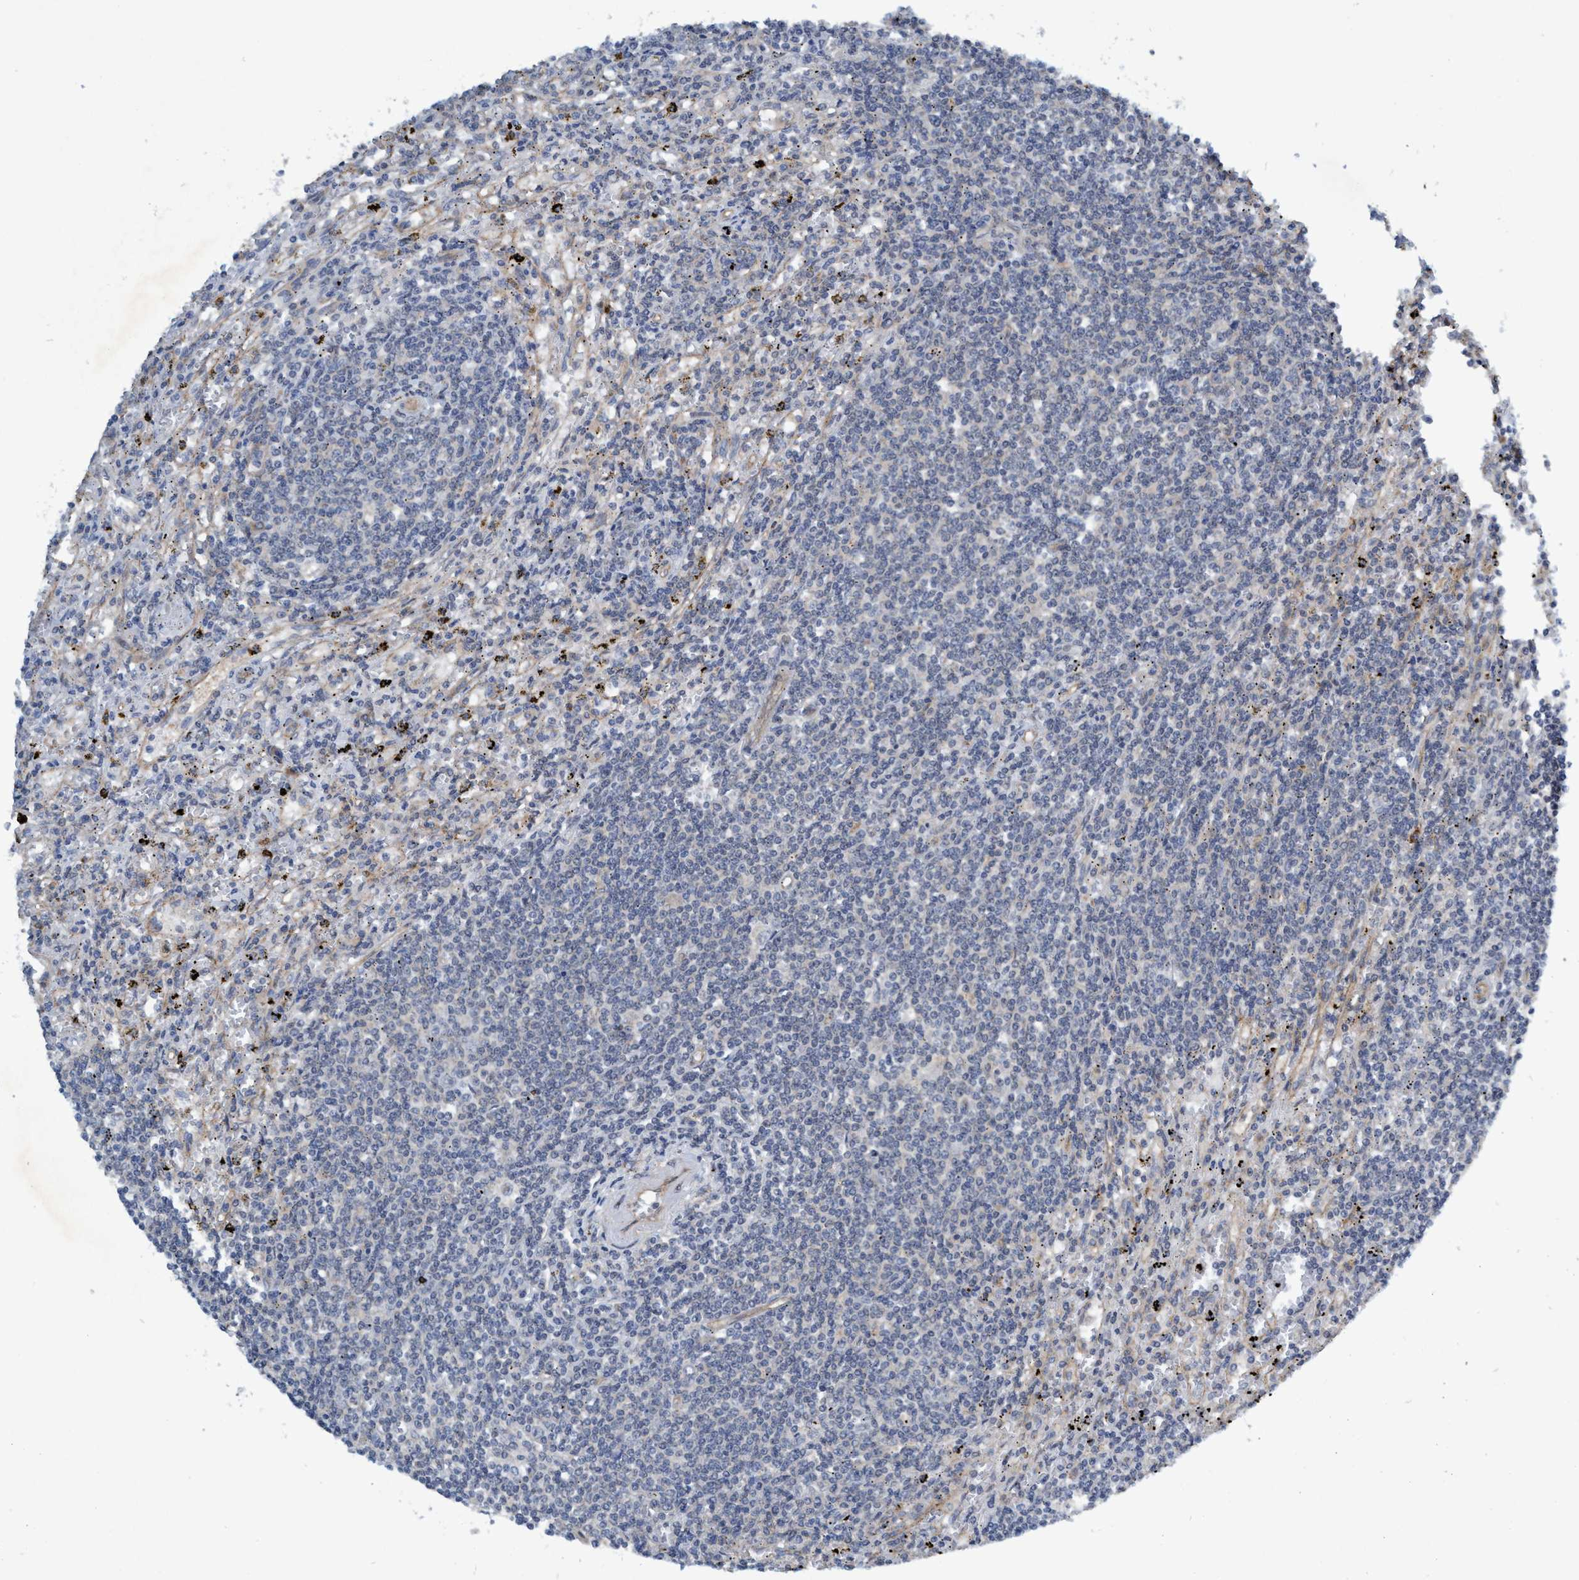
{"staining": {"intensity": "negative", "quantity": "none", "location": "none"}, "tissue": "lymphoma", "cell_type": "Tumor cells", "image_type": "cancer", "snomed": [{"axis": "morphology", "description": "Malignant lymphoma, non-Hodgkin's type, Low grade"}, {"axis": "topography", "description": "Spleen"}], "caption": "Histopathology image shows no significant protein staining in tumor cells of low-grade malignant lymphoma, non-Hodgkin's type. Nuclei are stained in blue.", "gene": "TRIM65", "patient": {"sex": "male", "age": 76}}